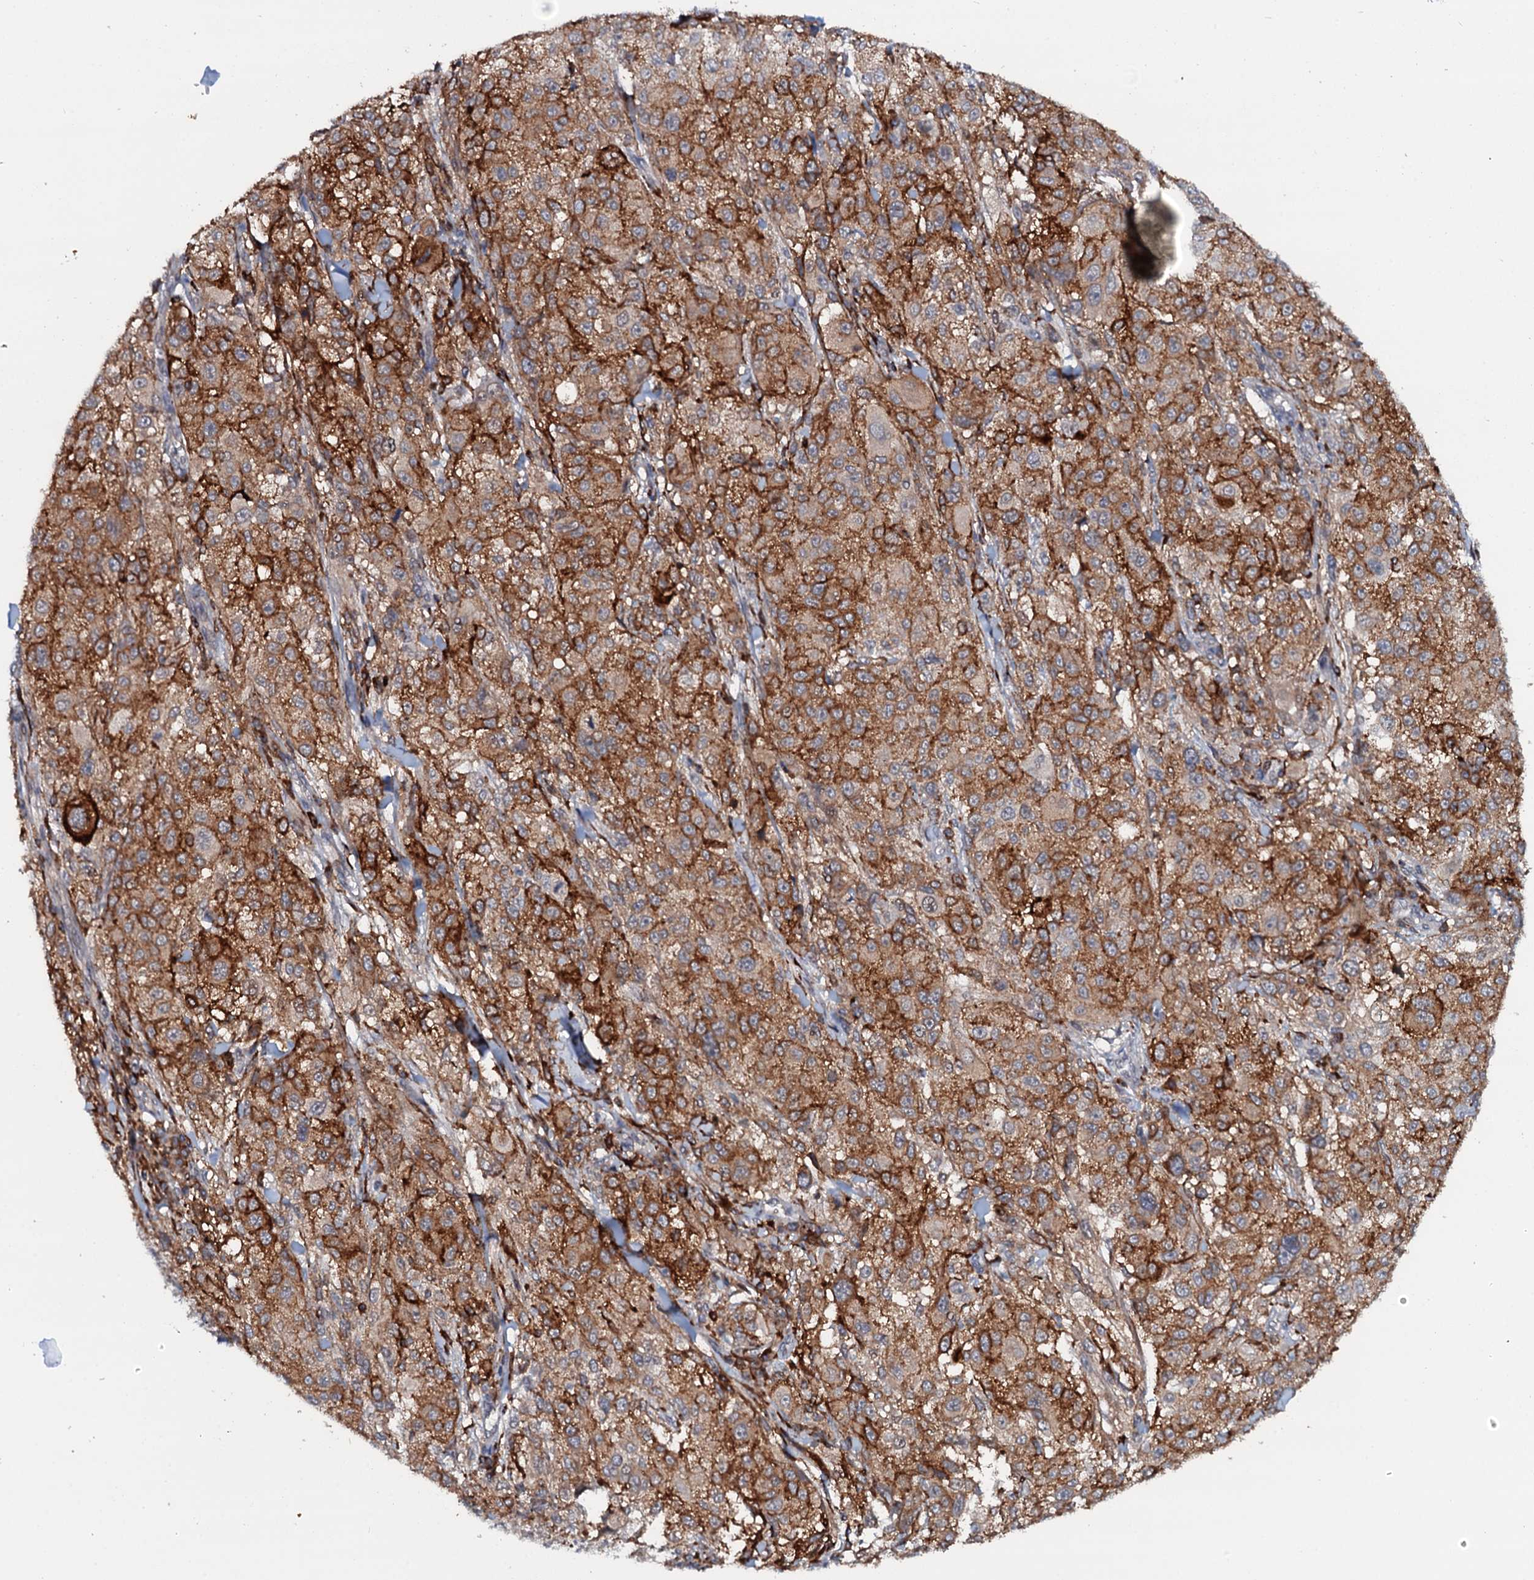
{"staining": {"intensity": "strong", "quantity": ">75%", "location": "cytoplasmic/membranous"}, "tissue": "melanoma", "cell_type": "Tumor cells", "image_type": "cancer", "snomed": [{"axis": "morphology", "description": "Necrosis, NOS"}, {"axis": "morphology", "description": "Malignant melanoma, NOS"}, {"axis": "topography", "description": "Skin"}], "caption": "Protein expression analysis of human melanoma reveals strong cytoplasmic/membranous expression in approximately >75% of tumor cells. The staining was performed using DAB (3,3'-diaminobenzidine) to visualize the protein expression in brown, while the nuclei were stained in blue with hematoxylin (Magnification: 20x).", "gene": "VAMP8", "patient": {"sex": "female", "age": 87}}